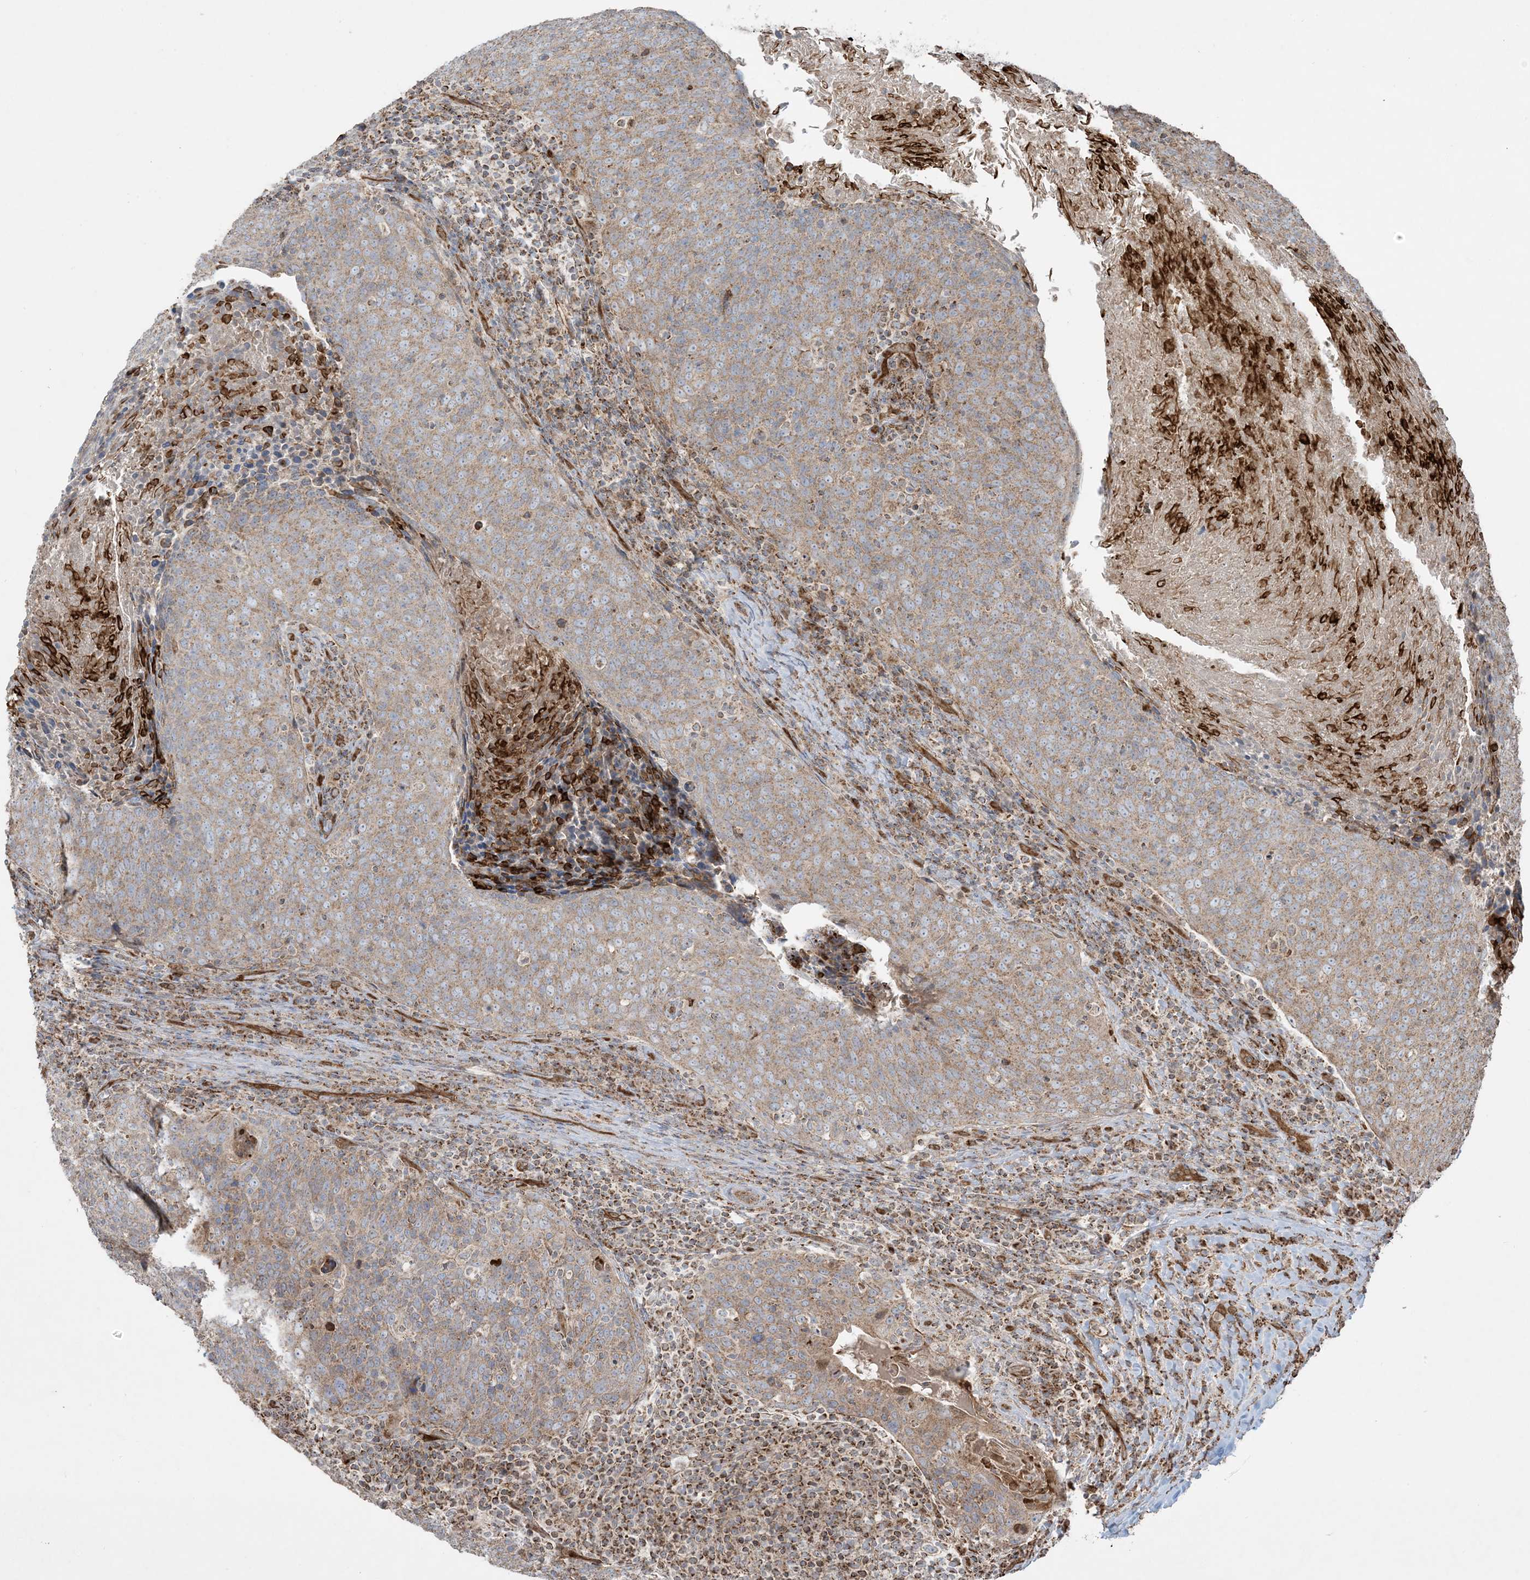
{"staining": {"intensity": "moderate", "quantity": "25%-75%", "location": "cytoplasmic/membranous"}, "tissue": "head and neck cancer", "cell_type": "Tumor cells", "image_type": "cancer", "snomed": [{"axis": "morphology", "description": "Squamous cell carcinoma, NOS"}, {"axis": "morphology", "description": "Squamous cell carcinoma, metastatic, NOS"}, {"axis": "topography", "description": "Lymph node"}, {"axis": "topography", "description": "Head-Neck"}], "caption": "Tumor cells reveal medium levels of moderate cytoplasmic/membranous staining in about 25%-75% of cells in human squamous cell carcinoma (head and neck).", "gene": "PPM1F", "patient": {"sex": "male", "age": 62}}